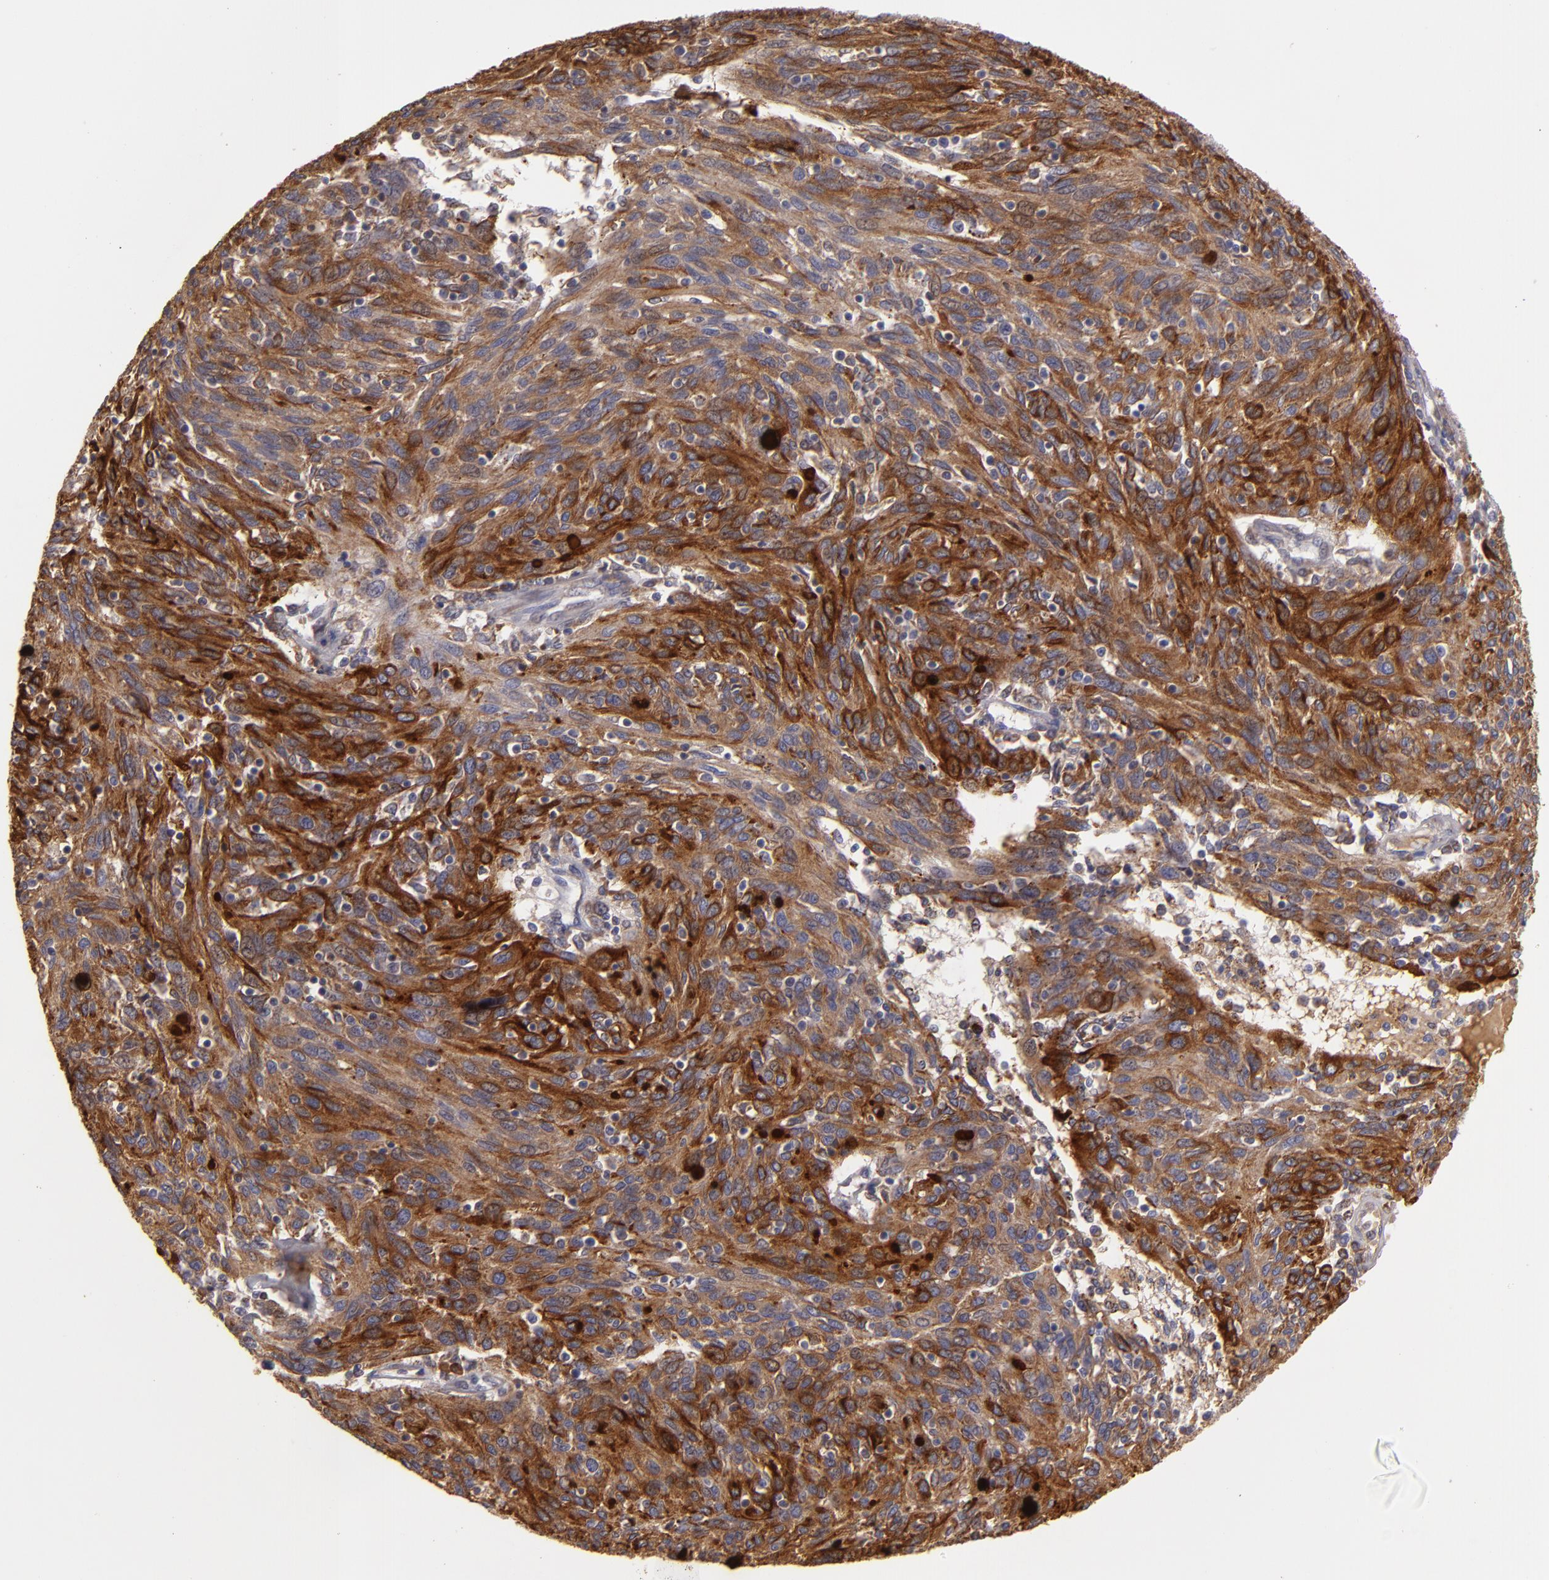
{"staining": {"intensity": "strong", "quantity": ">75%", "location": "cytoplasmic/membranous"}, "tissue": "ovarian cancer", "cell_type": "Tumor cells", "image_type": "cancer", "snomed": [{"axis": "morphology", "description": "Carcinoma, endometroid"}, {"axis": "topography", "description": "Ovary"}], "caption": "Immunohistochemical staining of endometroid carcinoma (ovarian) displays strong cytoplasmic/membranous protein expression in about >75% of tumor cells.", "gene": "CFB", "patient": {"sex": "female", "age": 50}}